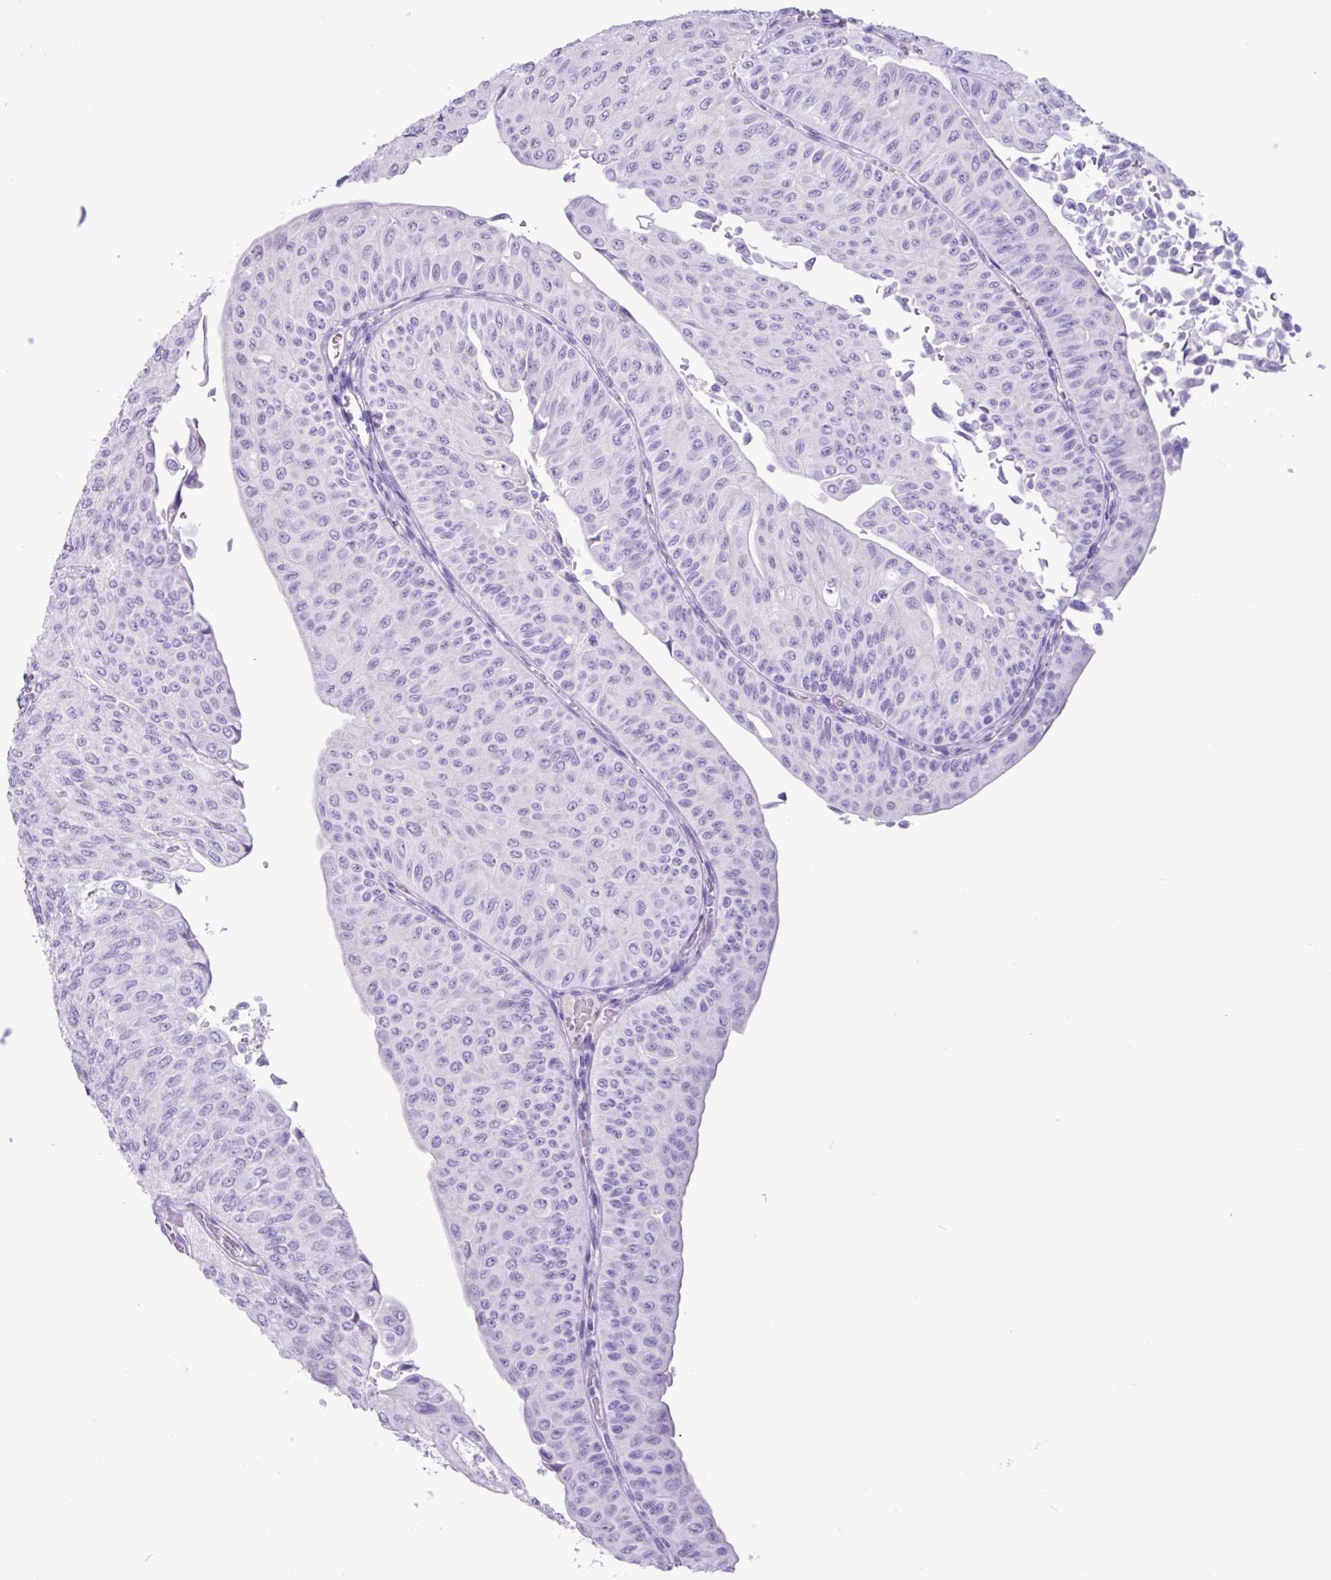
{"staining": {"intensity": "negative", "quantity": "none", "location": "none"}, "tissue": "urothelial cancer", "cell_type": "Tumor cells", "image_type": "cancer", "snomed": [{"axis": "morphology", "description": "Urothelial carcinoma, NOS"}, {"axis": "topography", "description": "Urinary bladder"}], "caption": "The histopathology image exhibits no staining of tumor cells in urothelial cancer. The staining was performed using DAB (3,3'-diaminobenzidine) to visualize the protein expression in brown, while the nuclei were stained in blue with hematoxylin (Magnification: 20x).", "gene": "CKMT2", "patient": {"sex": "male", "age": 59}}